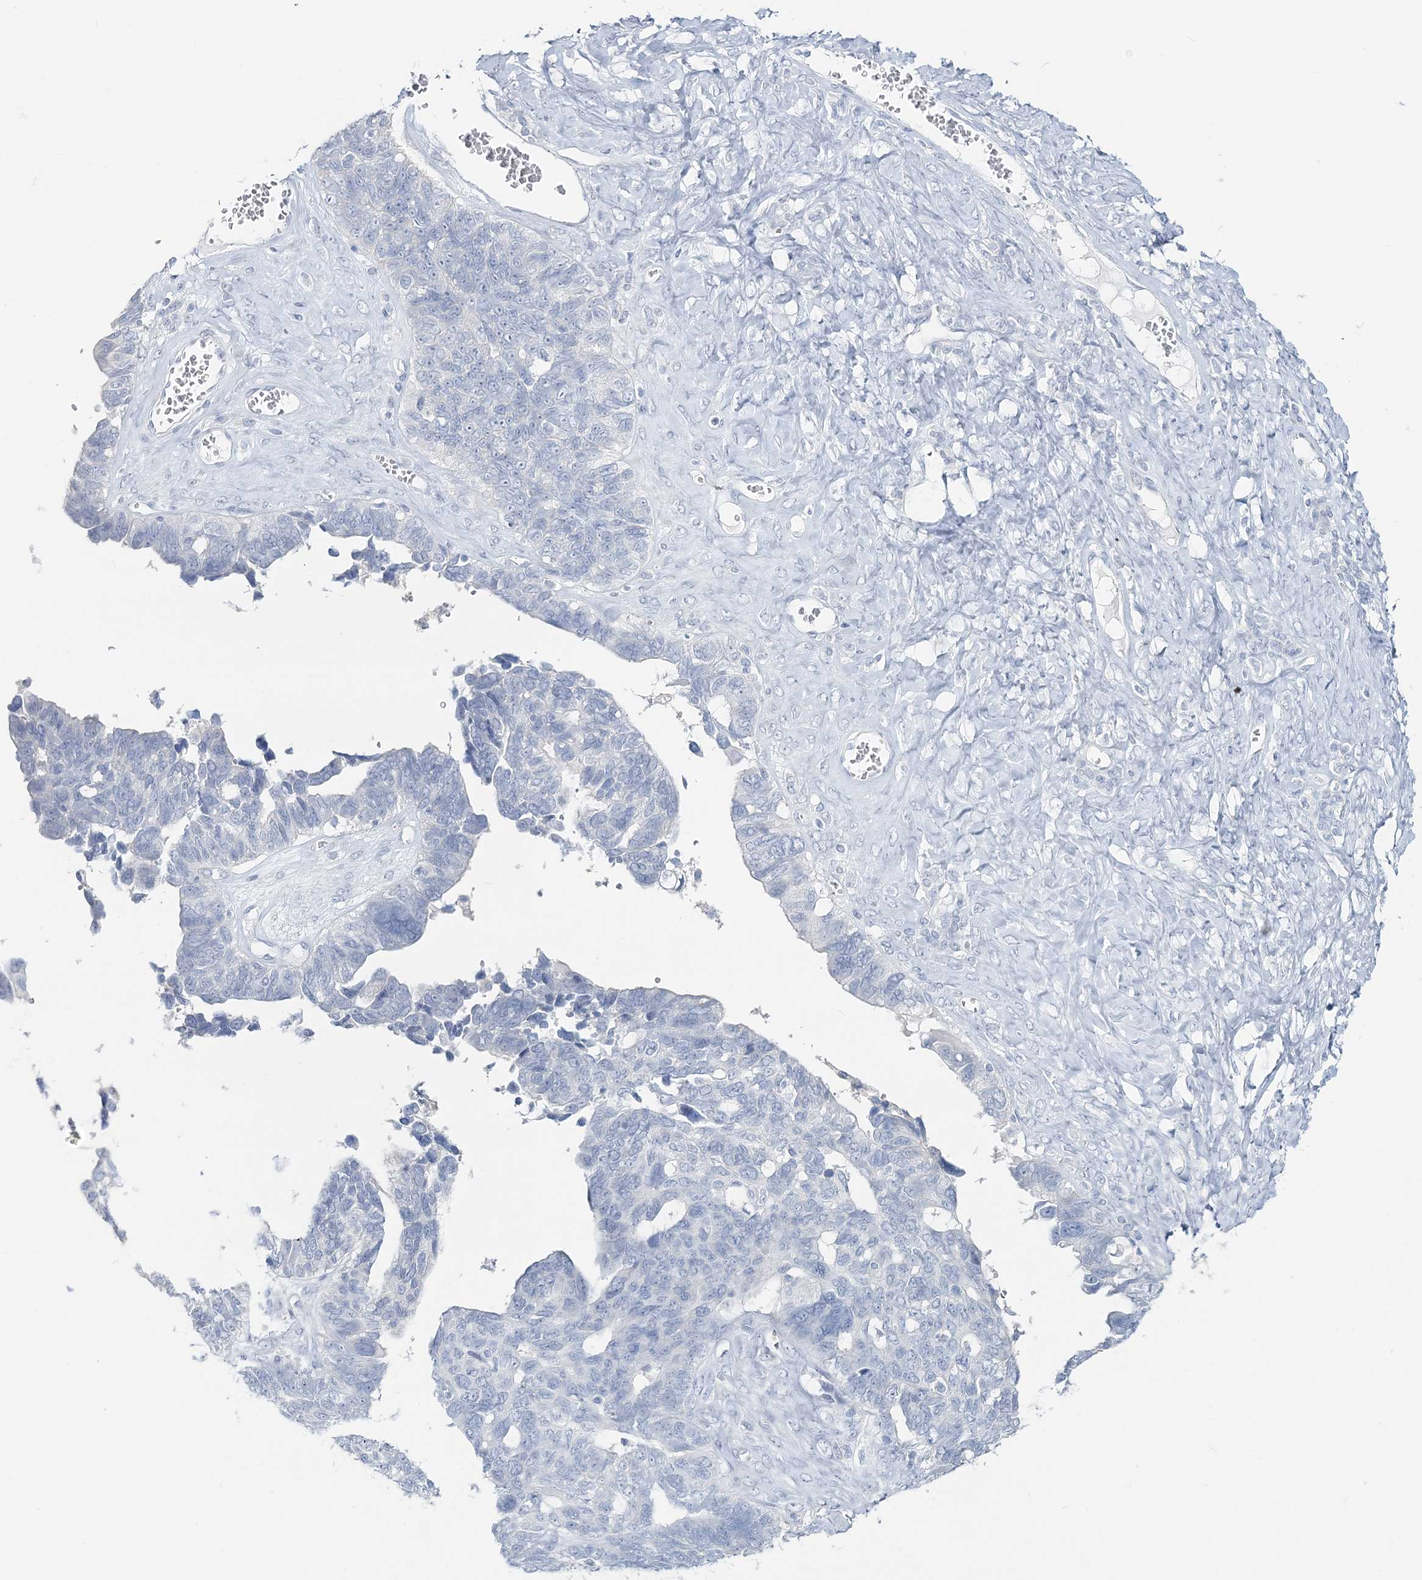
{"staining": {"intensity": "negative", "quantity": "none", "location": "none"}, "tissue": "ovarian cancer", "cell_type": "Tumor cells", "image_type": "cancer", "snomed": [{"axis": "morphology", "description": "Cystadenocarcinoma, serous, NOS"}, {"axis": "topography", "description": "Ovary"}], "caption": "Ovarian cancer was stained to show a protein in brown. There is no significant expression in tumor cells.", "gene": "CYP3A4", "patient": {"sex": "female", "age": 79}}